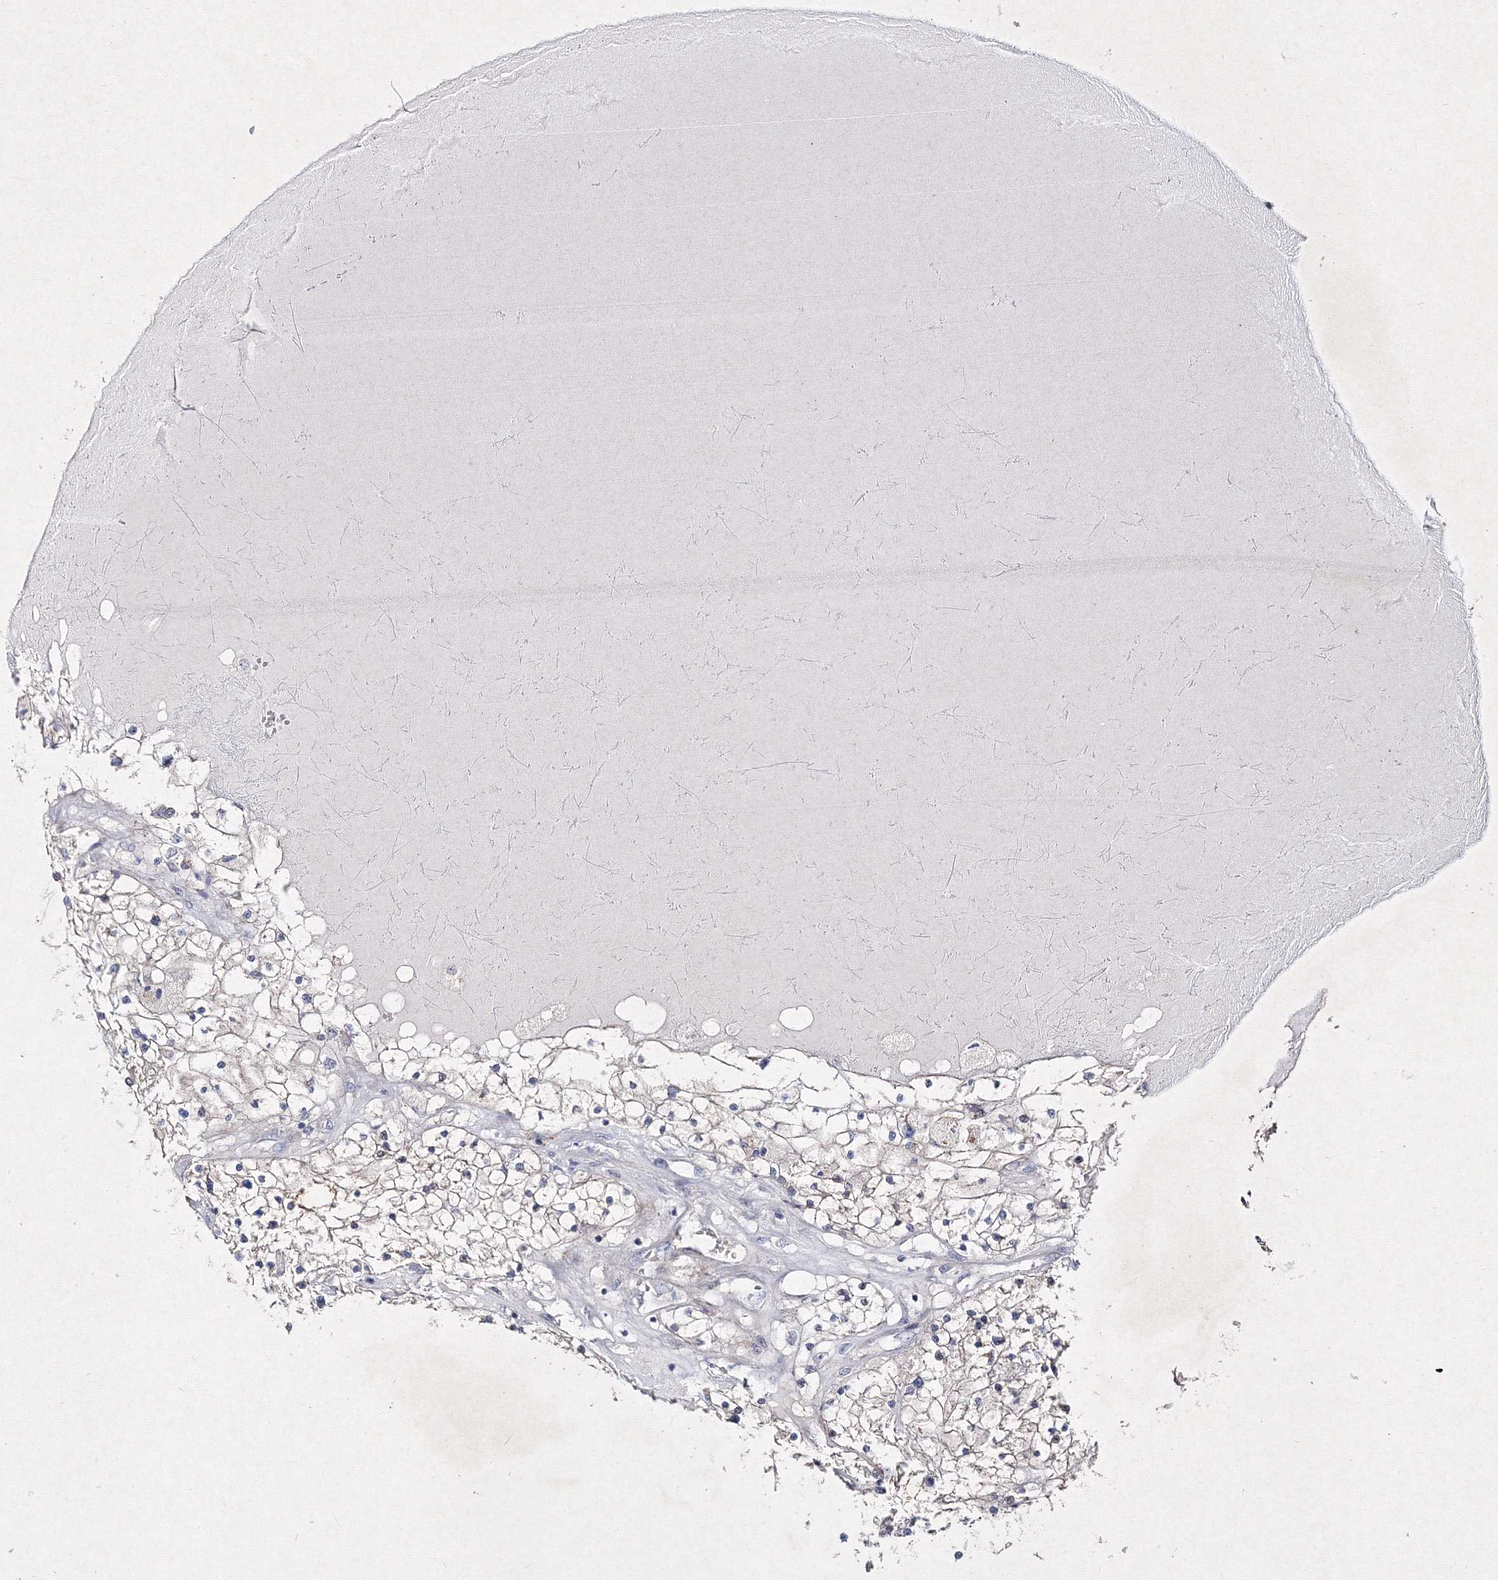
{"staining": {"intensity": "negative", "quantity": "none", "location": "none"}, "tissue": "renal cancer", "cell_type": "Tumor cells", "image_type": "cancer", "snomed": [{"axis": "morphology", "description": "Normal tissue, NOS"}, {"axis": "morphology", "description": "Adenocarcinoma, NOS"}, {"axis": "topography", "description": "Kidney"}], "caption": "Tumor cells show no significant expression in renal cancer (adenocarcinoma).", "gene": "SMIM29", "patient": {"sex": "male", "age": 68}}